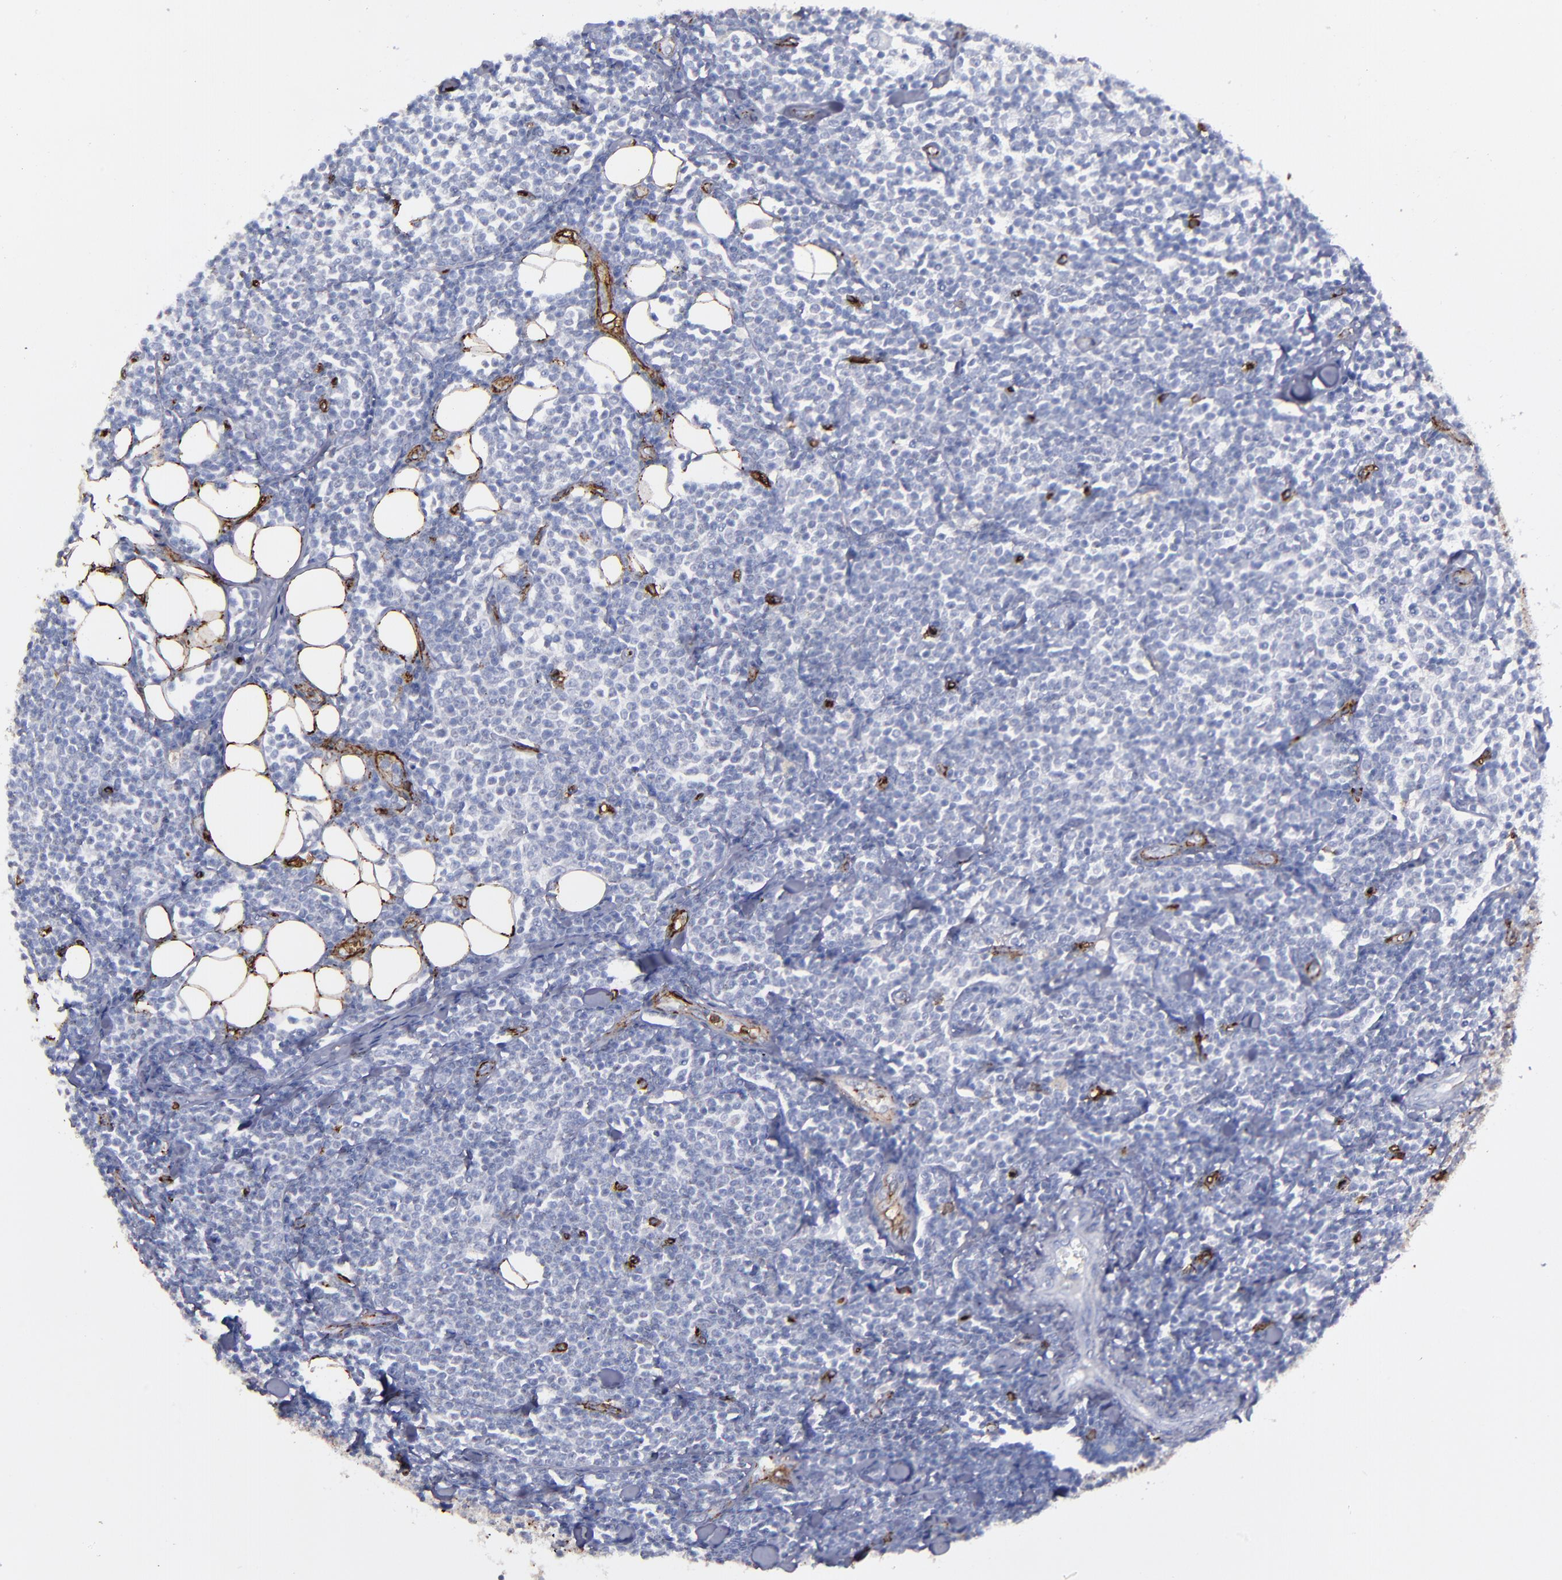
{"staining": {"intensity": "negative", "quantity": "none", "location": "none"}, "tissue": "lymphoma", "cell_type": "Tumor cells", "image_type": "cancer", "snomed": [{"axis": "morphology", "description": "Malignant lymphoma, non-Hodgkin's type, Low grade"}, {"axis": "topography", "description": "Soft tissue"}], "caption": "Immunohistochemistry of human malignant lymphoma, non-Hodgkin's type (low-grade) reveals no positivity in tumor cells.", "gene": "CD36", "patient": {"sex": "male", "age": 92}}